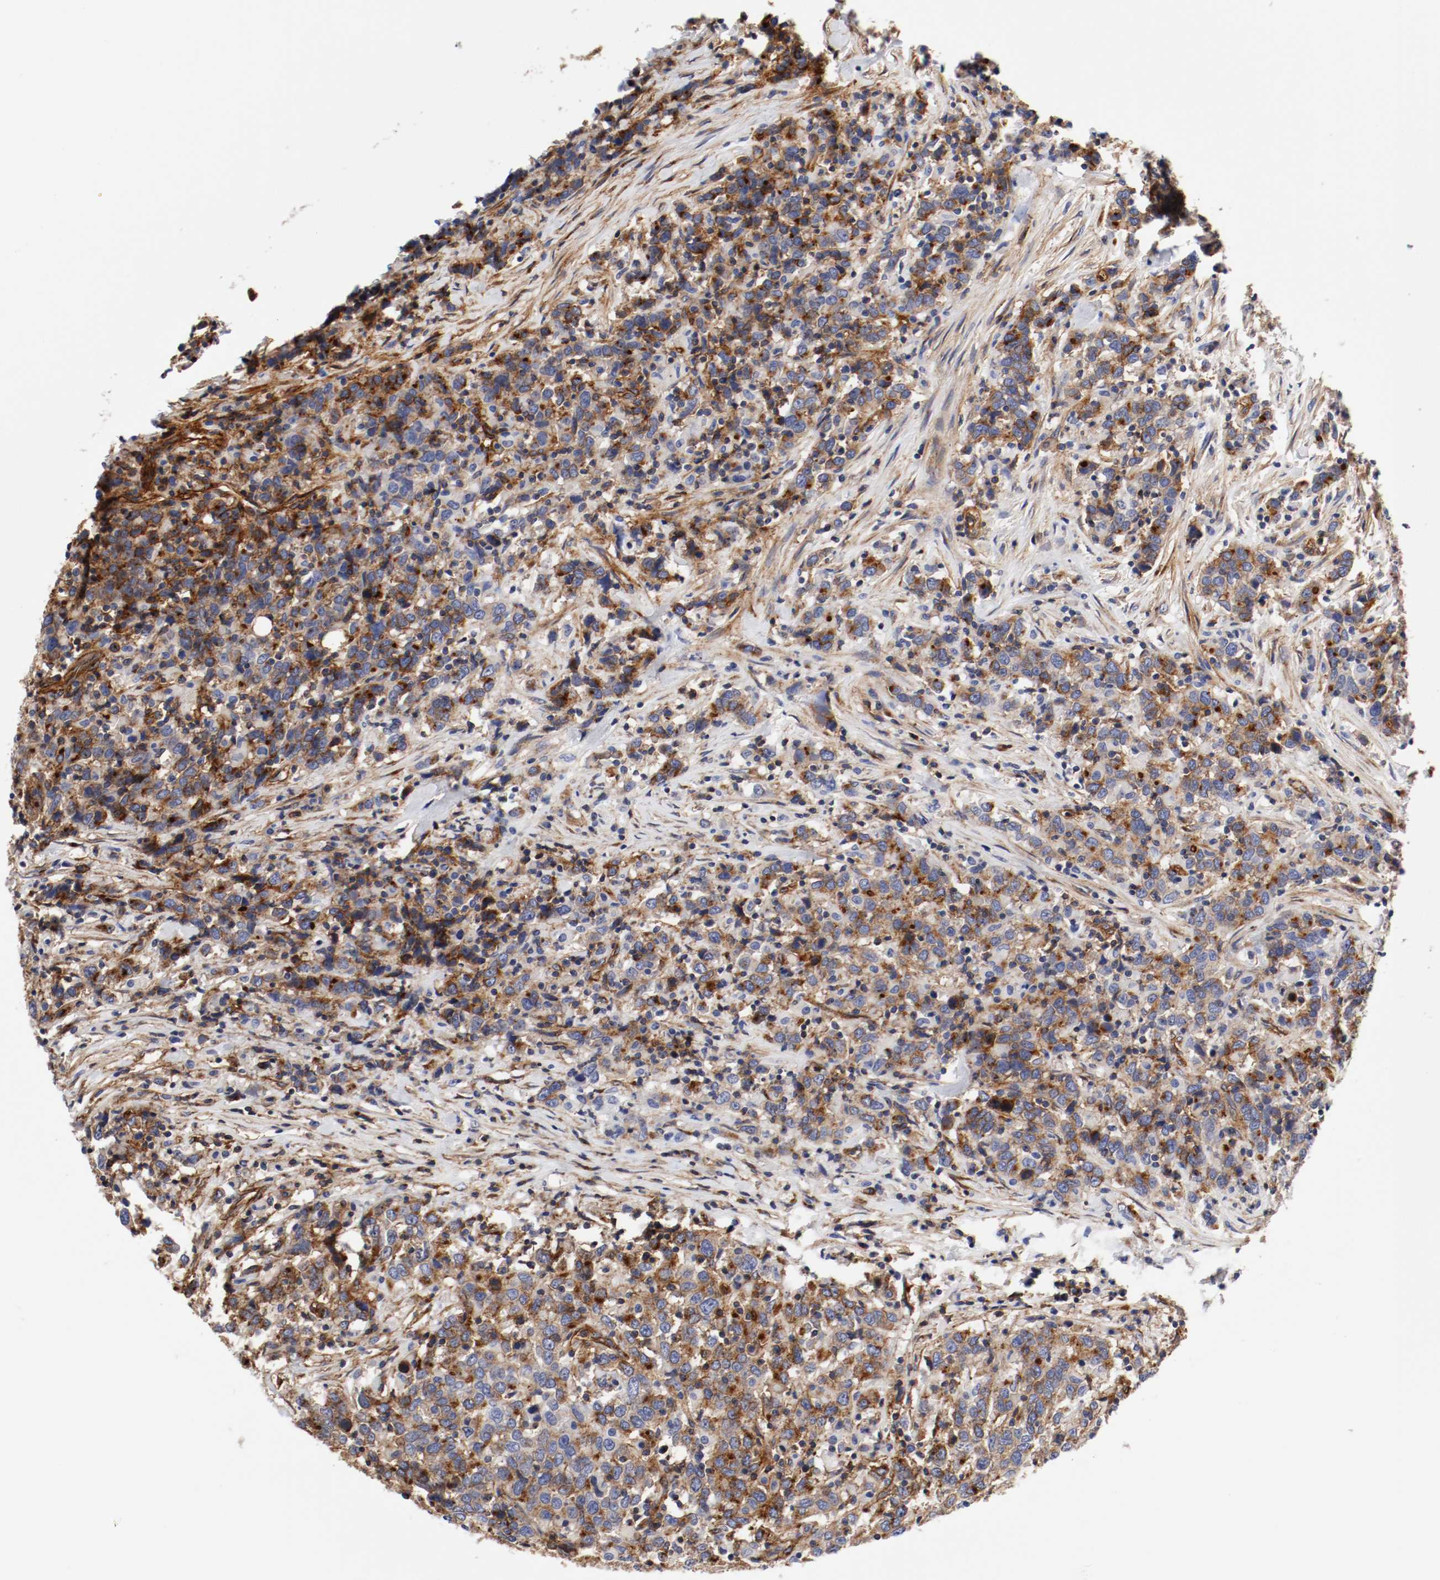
{"staining": {"intensity": "strong", "quantity": ">75%", "location": "cytoplasmic/membranous"}, "tissue": "urothelial cancer", "cell_type": "Tumor cells", "image_type": "cancer", "snomed": [{"axis": "morphology", "description": "Urothelial carcinoma, High grade"}, {"axis": "topography", "description": "Urinary bladder"}], "caption": "Strong cytoplasmic/membranous protein expression is appreciated in about >75% of tumor cells in urothelial carcinoma (high-grade). Immunohistochemistry stains the protein in brown and the nuclei are stained blue.", "gene": "IFITM1", "patient": {"sex": "male", "age": 61}}